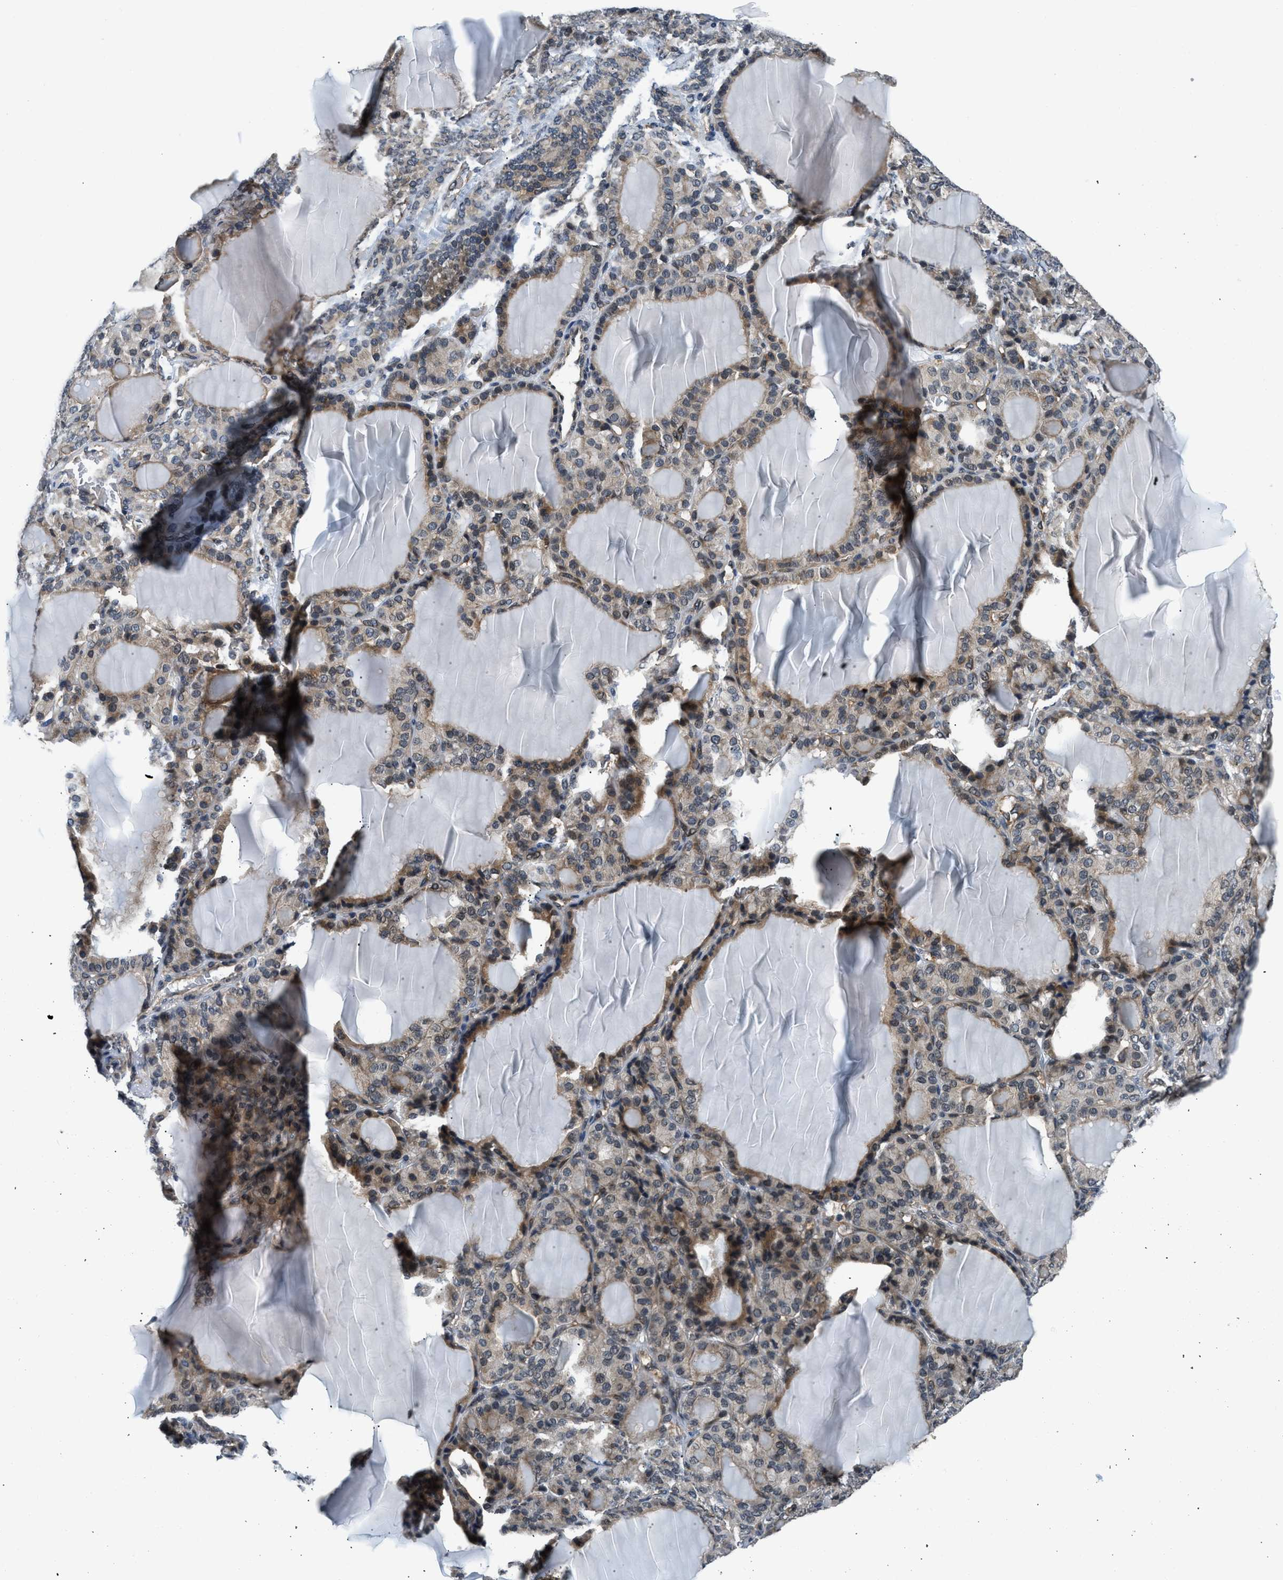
{"staining": {"intensity": "moderate", "quantity": ">75%", "location": "cytoplasmic/membranous,nuclear"}, "tissue": "thyroid gland", "cell_type": "Glandular cells", "image_type": "normal", "snomed": [{"axis": "morphology", "description": "Normal tissue, NOS"}, {"axis": "topography", "description": "Thyroid gland"}], "caption": "Protein expression by immunohistochemistry (IHC) exhibits moderate cytoplasmic/membranous,nuclear expression in approximately >75% of glandular cells in unremarkable thyroid gland.", "gene": "MTMR1", "patient": {"sex": "female", "age": 28}}